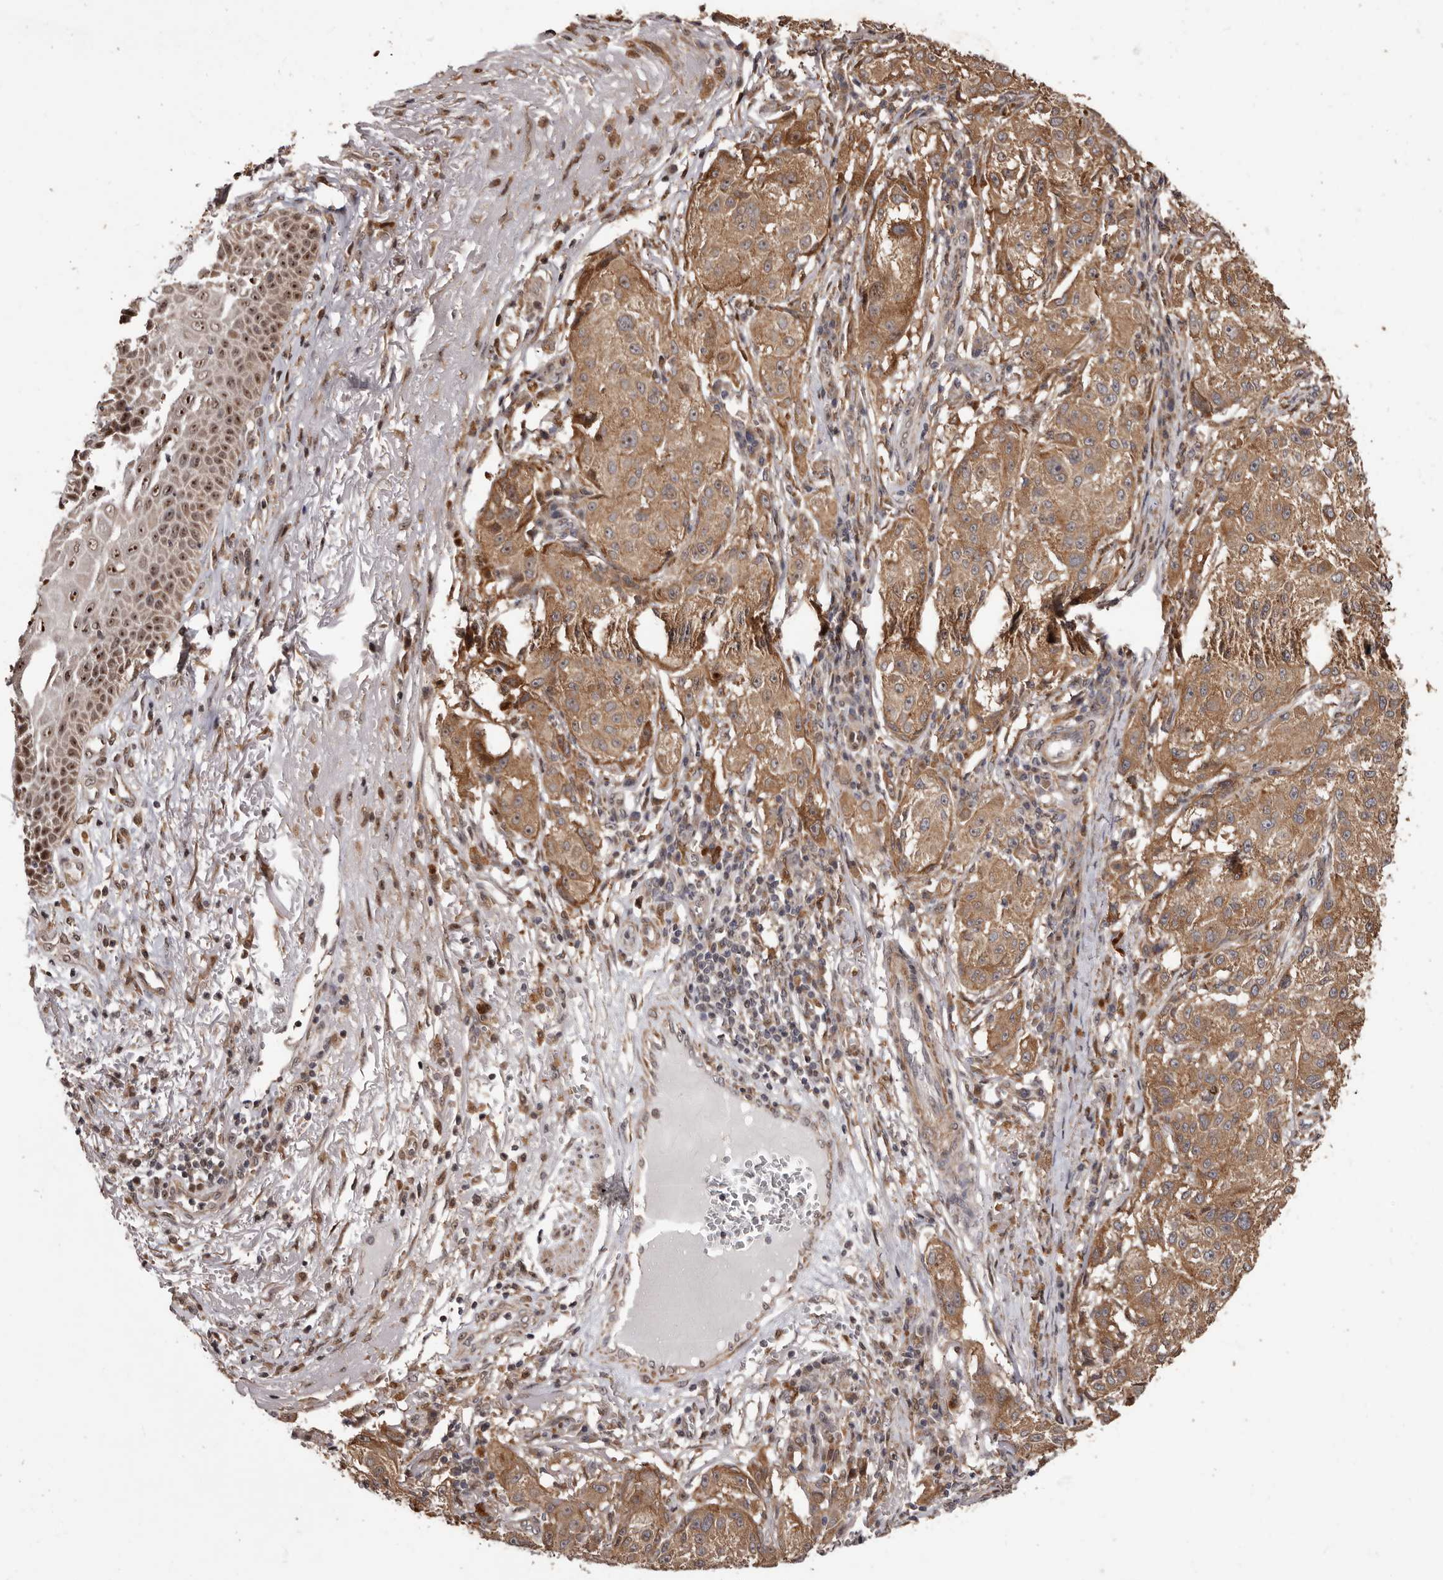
{"staining": {"intensity": "moderate", "quantity": ">75%", "location": "cytoplasmic/membranous"}, "tissue": "melanoma", "cell_type": "Tumor cells", "image_type": "cancer", "snomed": [{"axis": "morphology", "description": "Necrosis, NOS"}, {"axis": "morphology", "description": "Malignant melanoma, NOS"}, {"axis": "topography", "description": "Skin"}], "caption": "Immunohistochemistry image of human malignant melanoma stained for a protein (brown), which reveals medium levels of moderate cytoplasmic/membranous positivity in about >75% of tumor cells.", "gene": "ZCCHC7", "patient": {"sex": "female", "age": 87}}